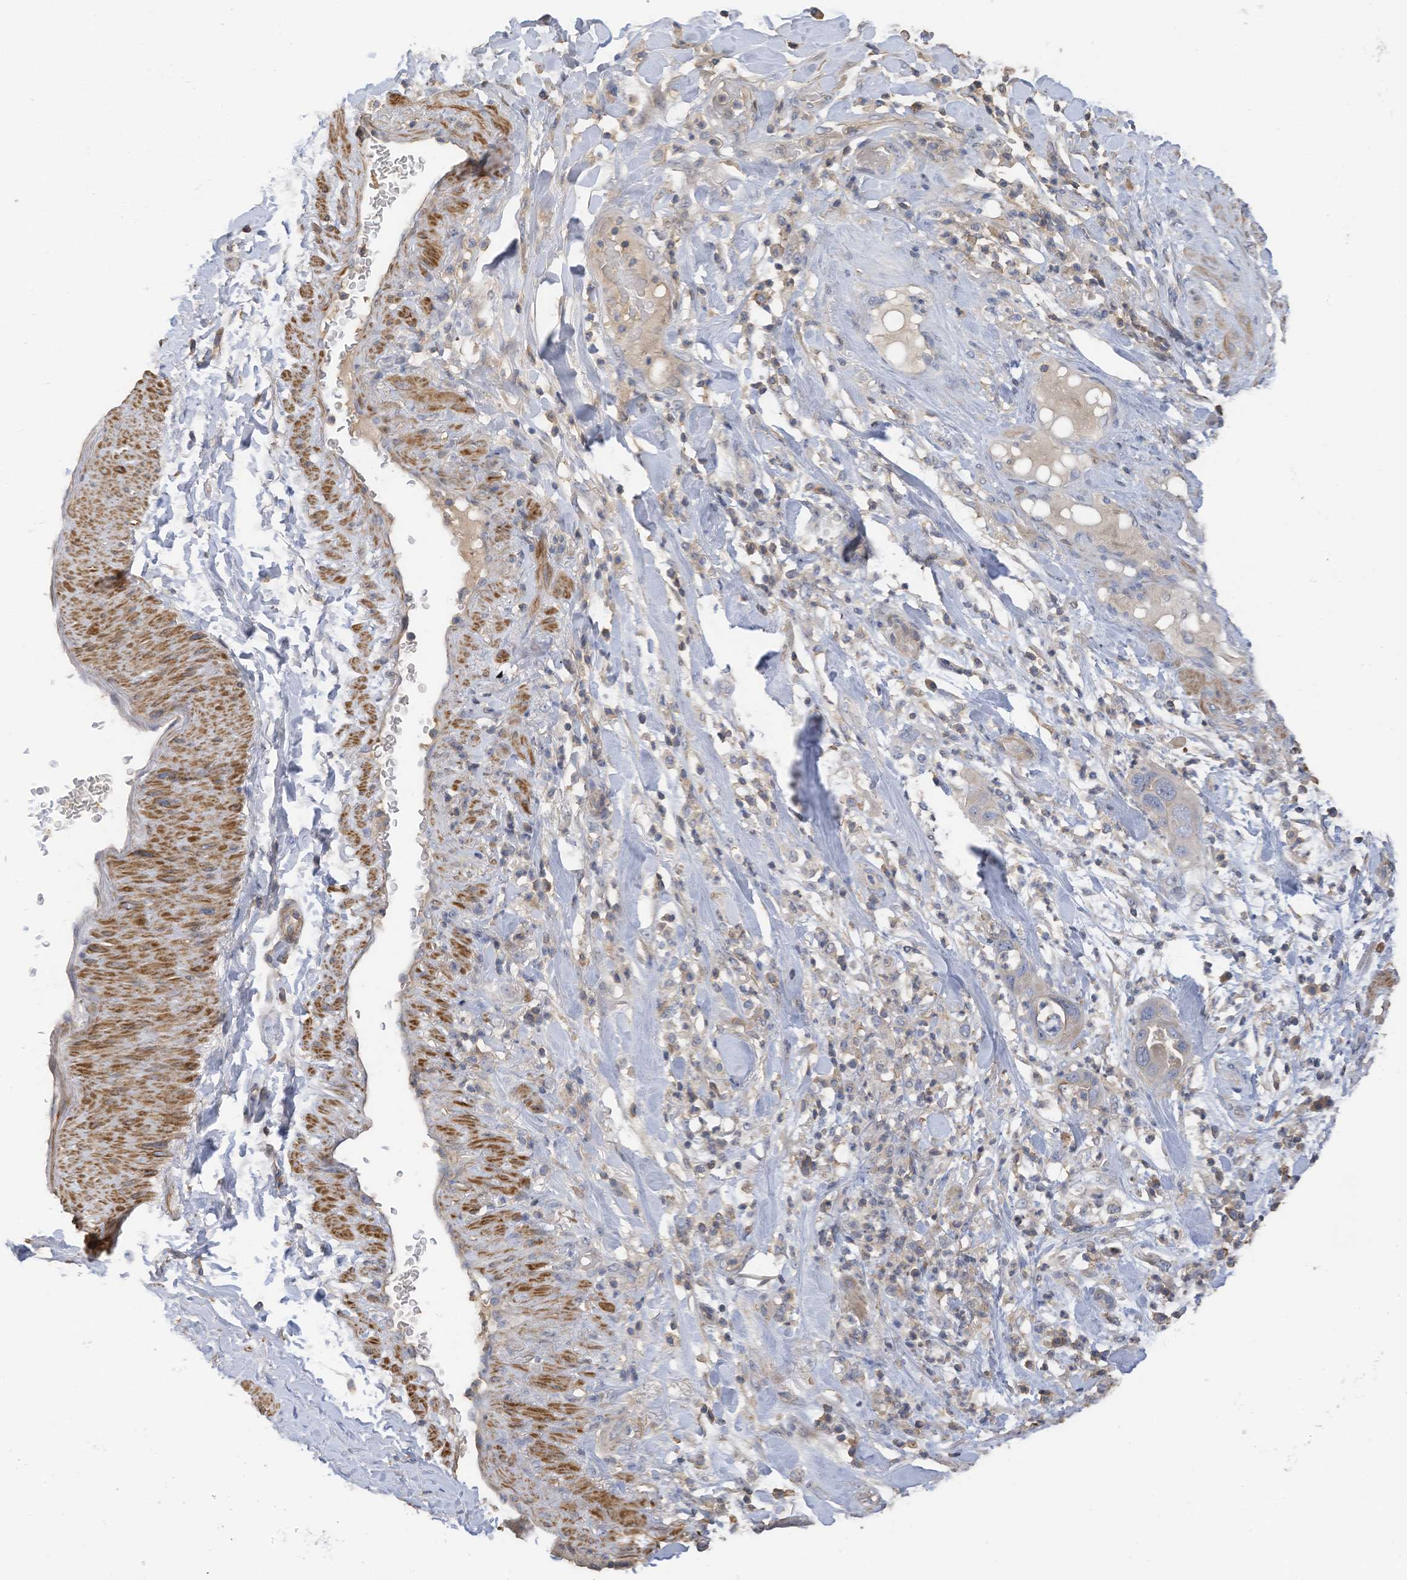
{"staining": {"intensity": "negative", "quantity": "none", "location": "none"}, "tissue": "pancreatic cancer", "cell_type": "Tumor cells", "image_type": "cancer", "snomed": [{"axis": "morphology", "description": "Adenocarcinoma, NOS"}, {"axis": "topography", "description": "Pancreas"}], "caption": "Immunohistochemistry histopathology image of neoplastic tissue: adenocarcinoma (pancreatic) stained with DAB (3,3'-diaminobenzidine) shows no significant protein expression in tumor cells.", "gene": "SLFN14", "patient": {"sex": "female", "age": 71}}